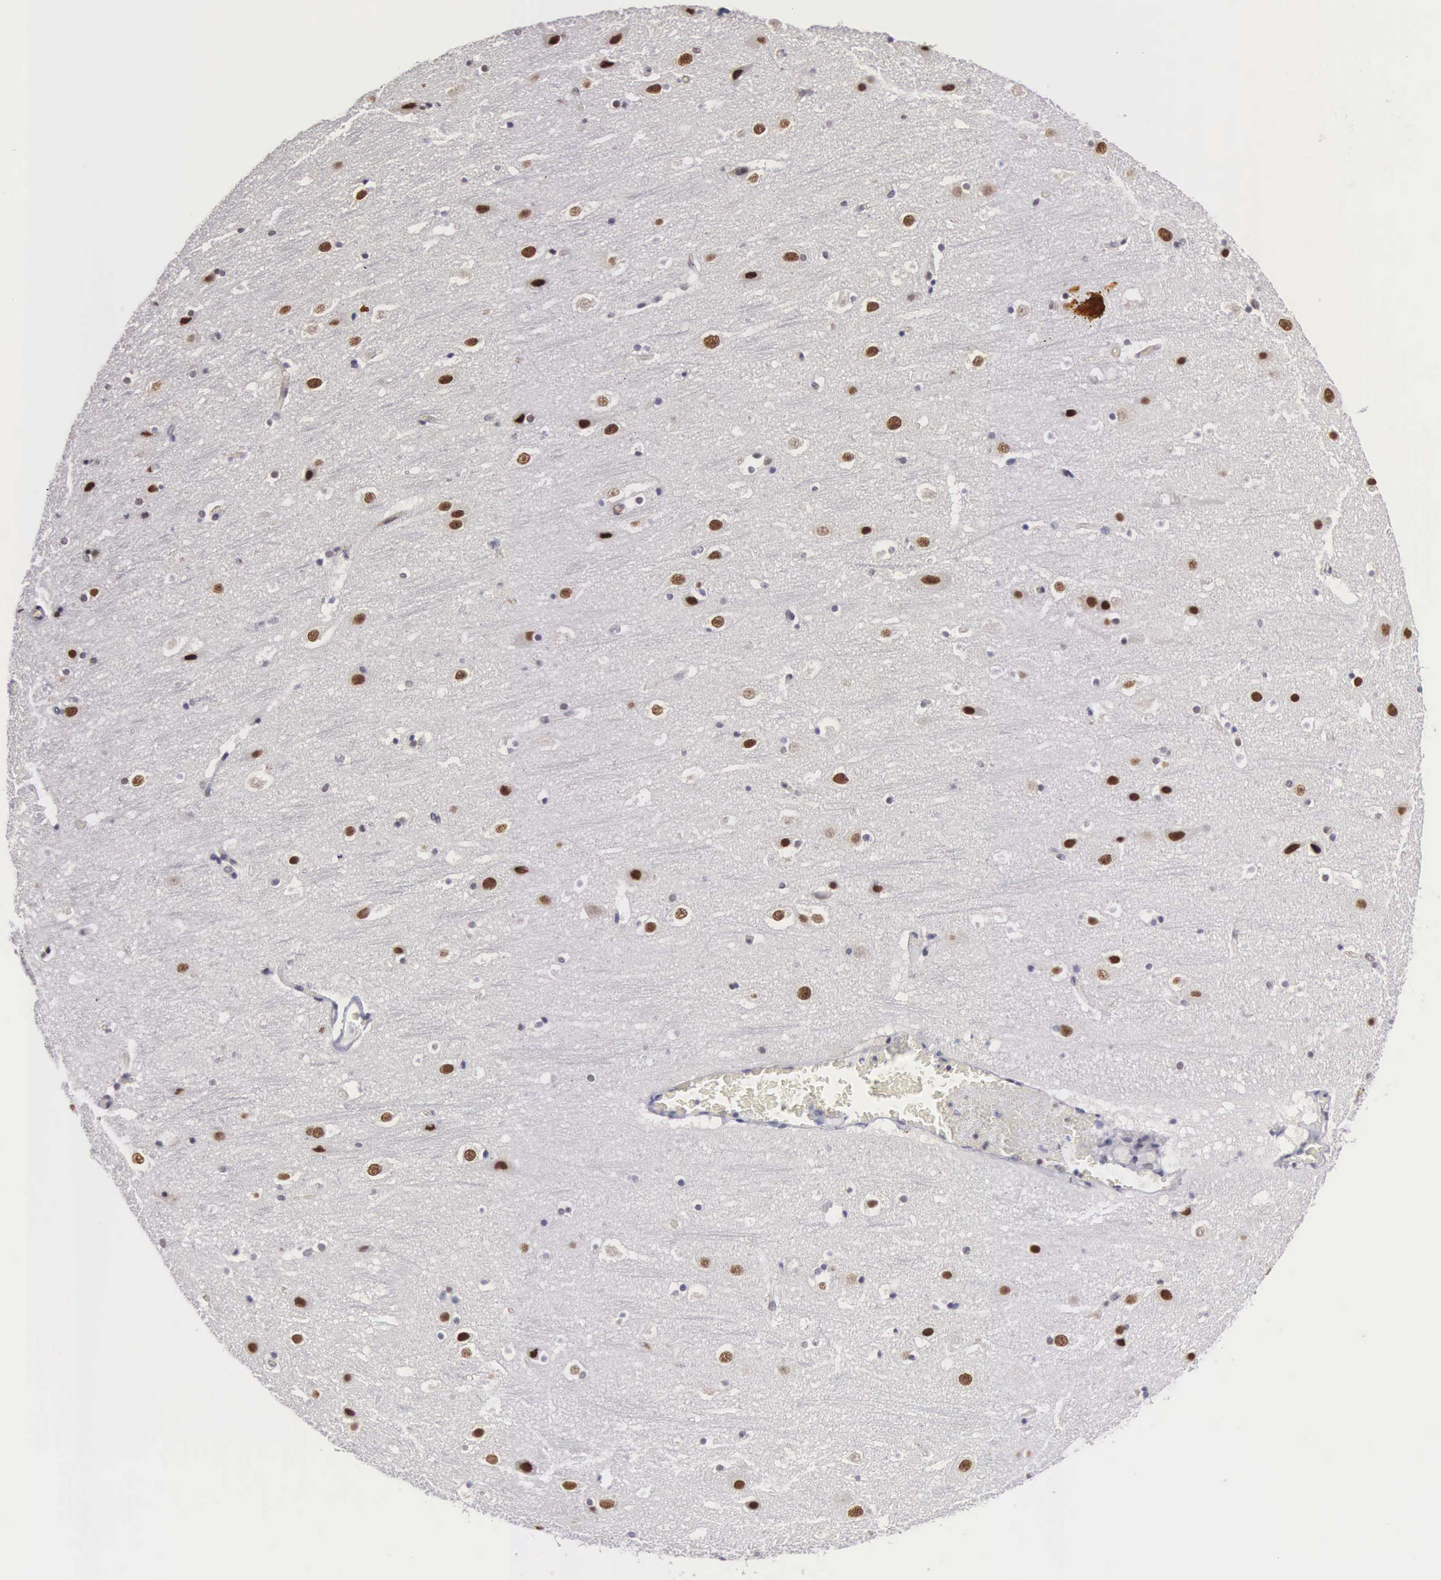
{"staining": {"intensity": "negative", "quantity": "none", "location": "none"}, "tissue": "cerebral cortex", "cell_type": "Endothelial cells", "image_type": "normal", "snomed": [{"axis": "morphology", "description": "Normal tissue, NOS"}, {"axis": "topography", "description": "Cerebral cortex"}], "caption": "A photomicrograph of cerebral cortex stained for a protein demonstrates no brown staining in endothelial cells. The staining is performed using DAB (3,3'-diaminobenzidine) brown chromogen with nuclei counter-stained in using hematoxylin.", "gene": "MORC2", "patient": {"sex": "male", "age": 45}}